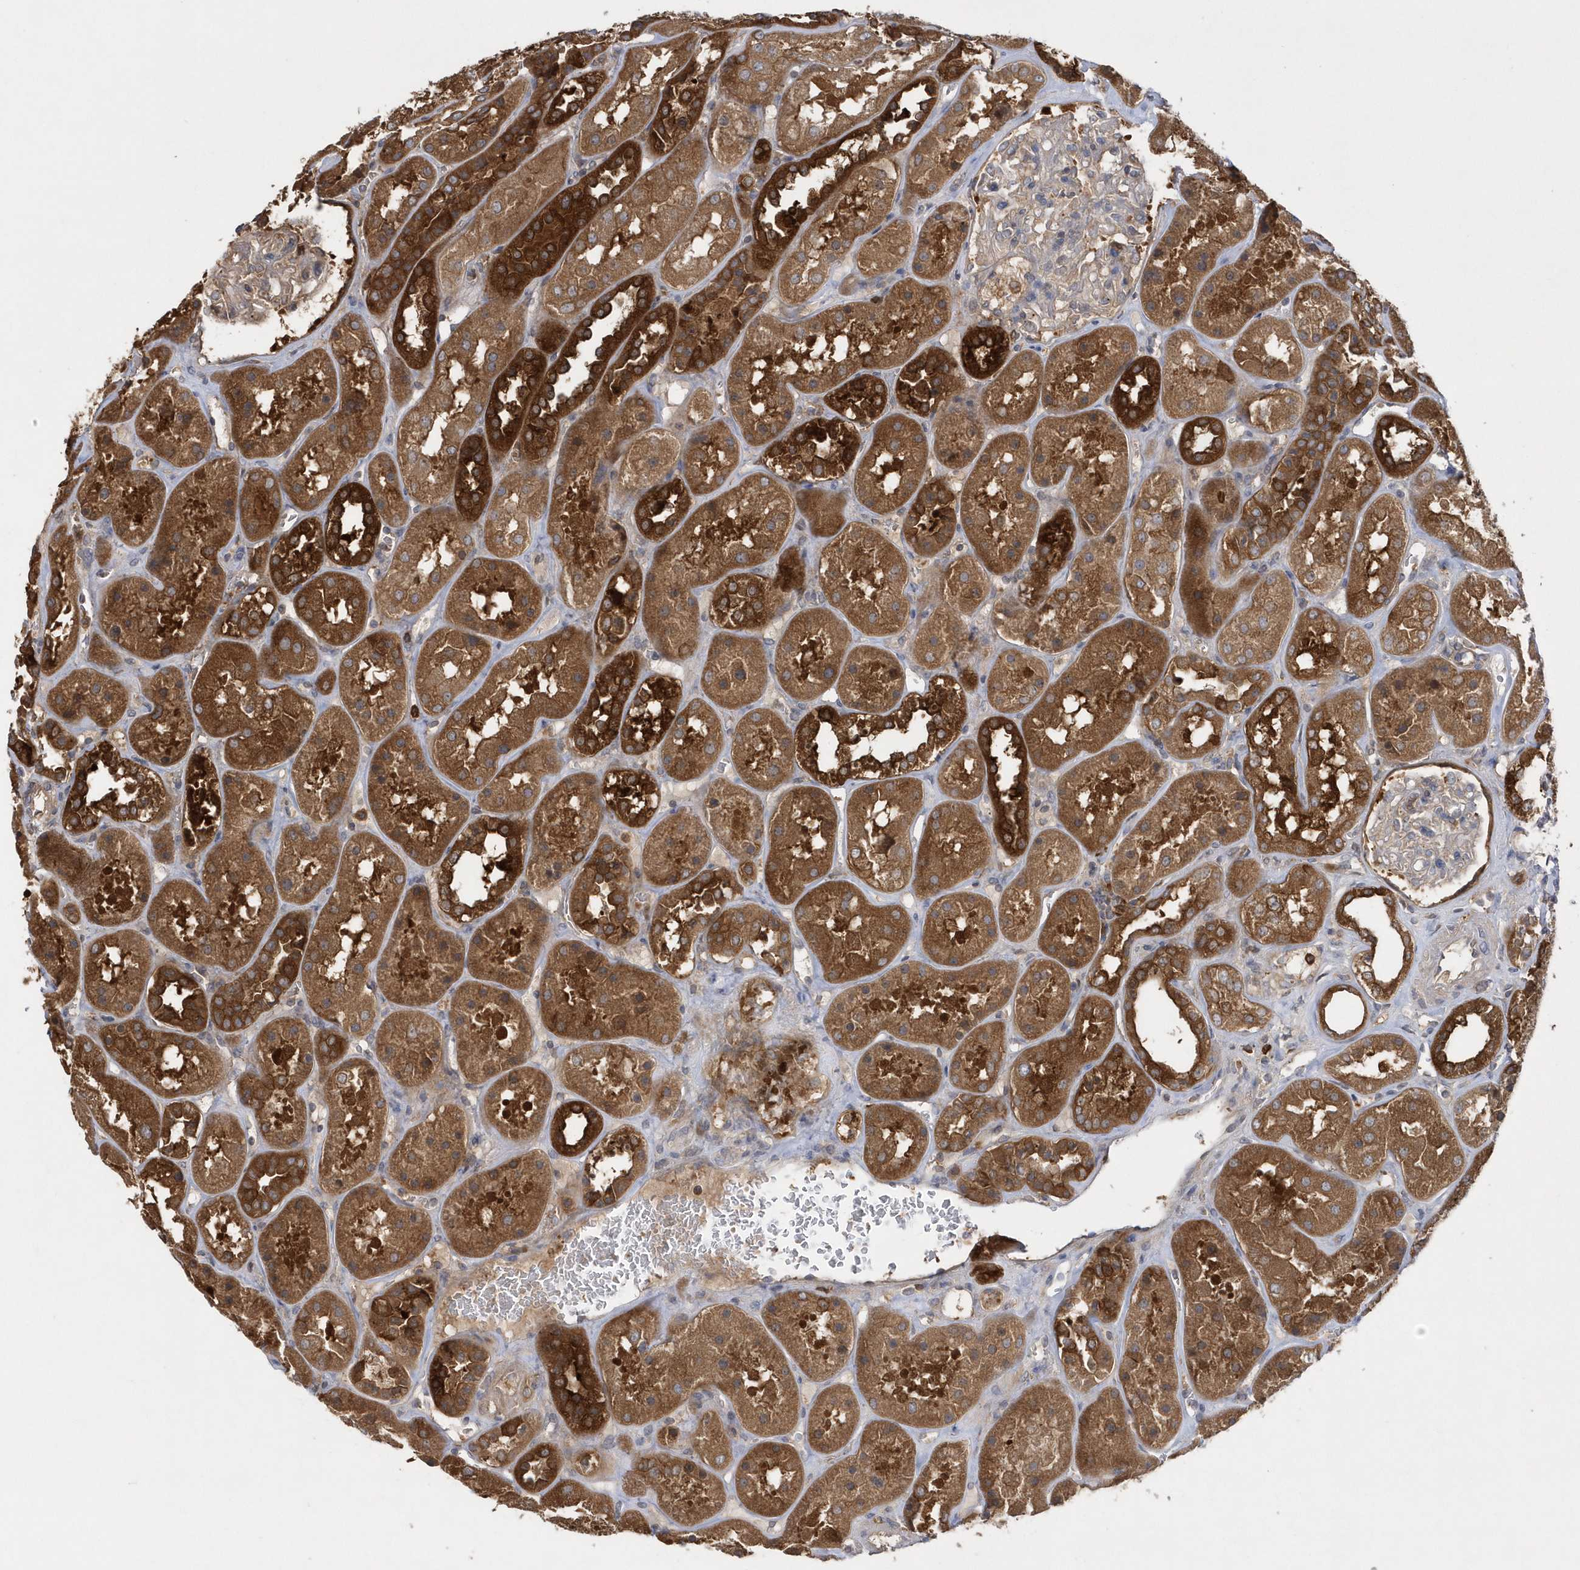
{"staining": {"intensity": "moderate", "quantity": "<25%", "location": "cytoplasmic/membranous"}, "tissue": "kidney", "cell_type": "Cells in glomeruli", "image_type": "normal", "snomed": [{"axis": "morphology", "description": "Normal tissue, NOS"}, {"axis": "topography", "description": "Kidney"}], "caption": "Brown immunohistochemical staining in unremarkable kidney shows moderate cytoplasmic/membranous expression in approximately <25% of cells in glomeruli.", "gene": "PAICS", "patient": {"sex": "male", "age": 70}}